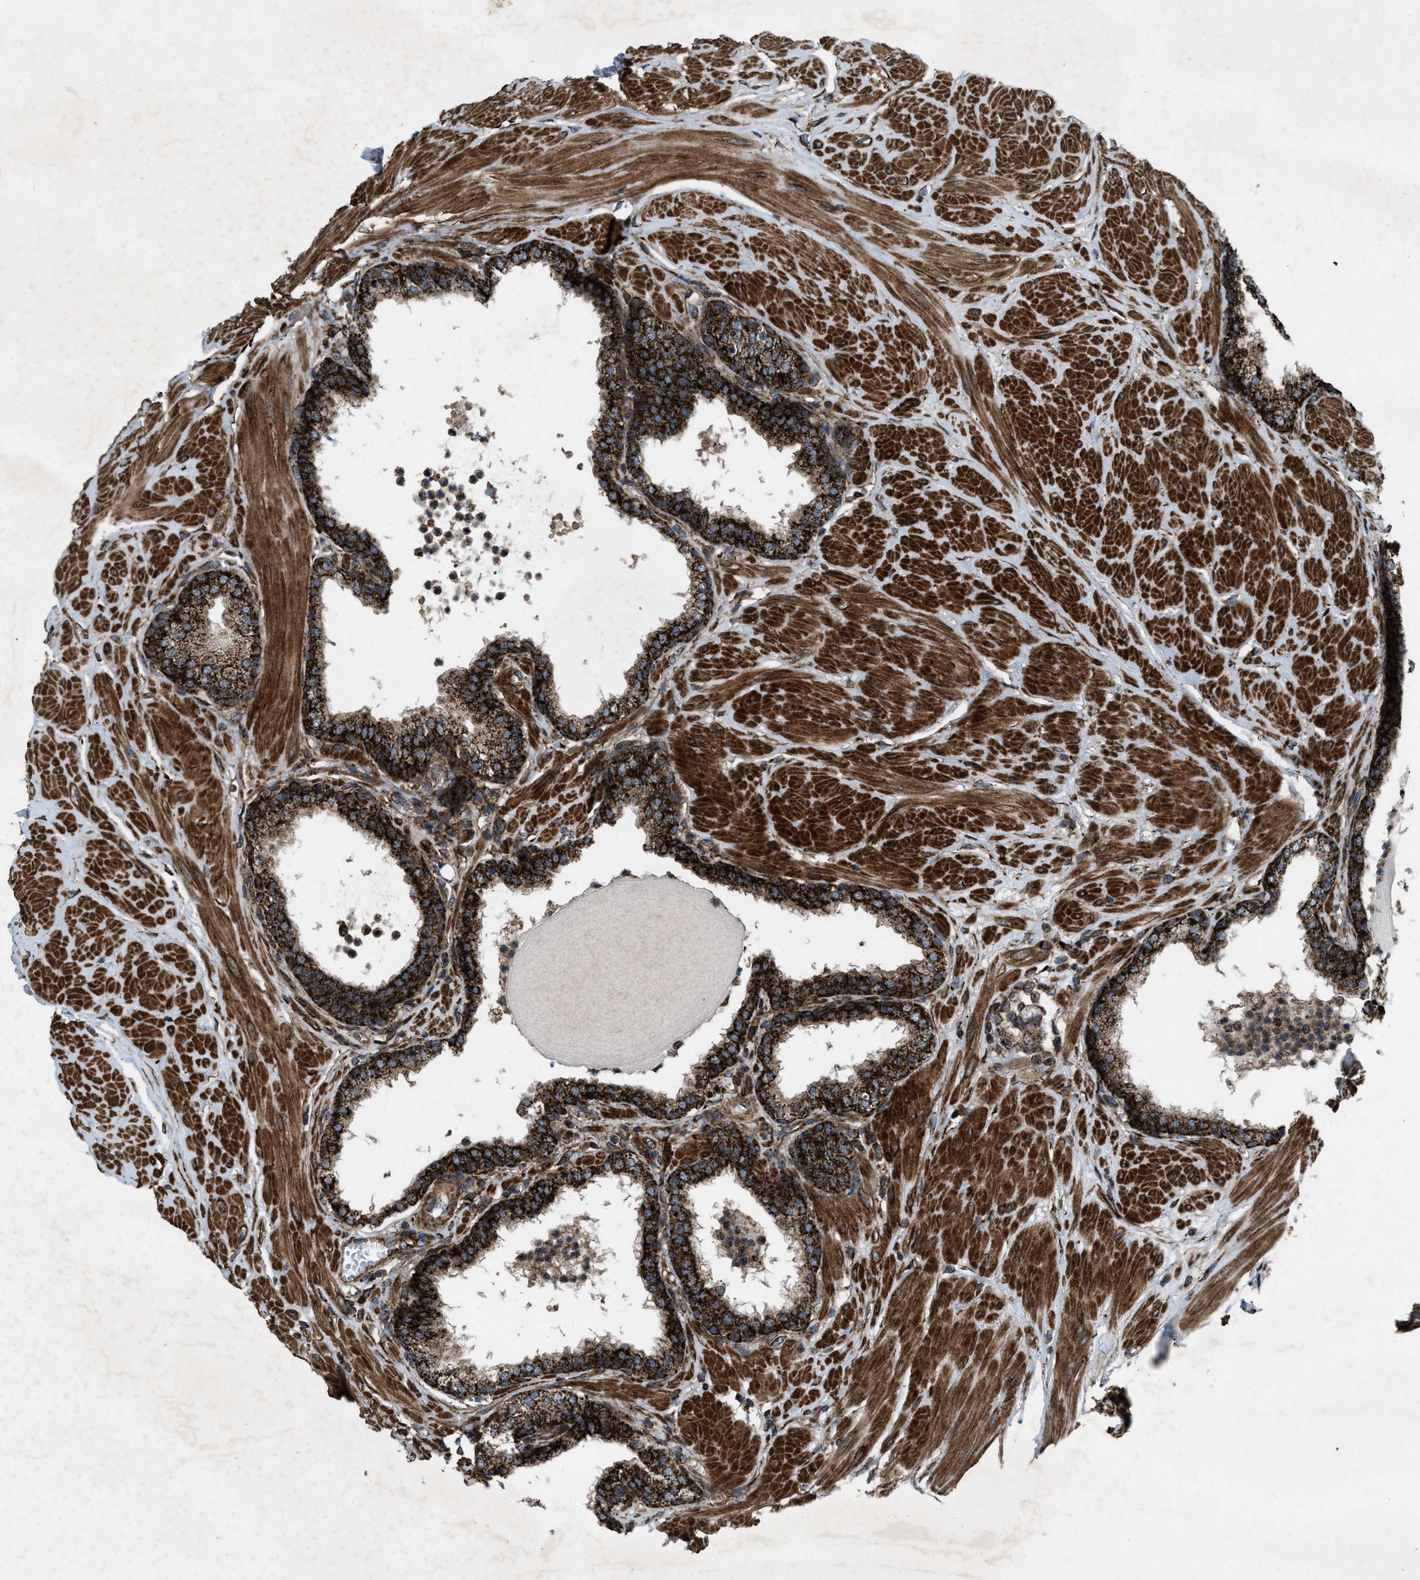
{"staining": {"intensity": "strong", "quantity": ">75%", "location": "cytoplasmic/membranous"}, "tissue": "prostate", "cell_type": "Glandular cells", "image_type": "normal", "snomed": [{"axis": "morphology", "description": "Normal tissue, NOS"}, {"axis": "topography", "description": "Prostate"}], "caption": "Immunohistochemistry of normal human prostate displays high levels of strong cytoplasmic/membranous positivity in about >75% of glandular cells.", "gene": "PER3", "patient": {"sex": "male", "age": 51}}